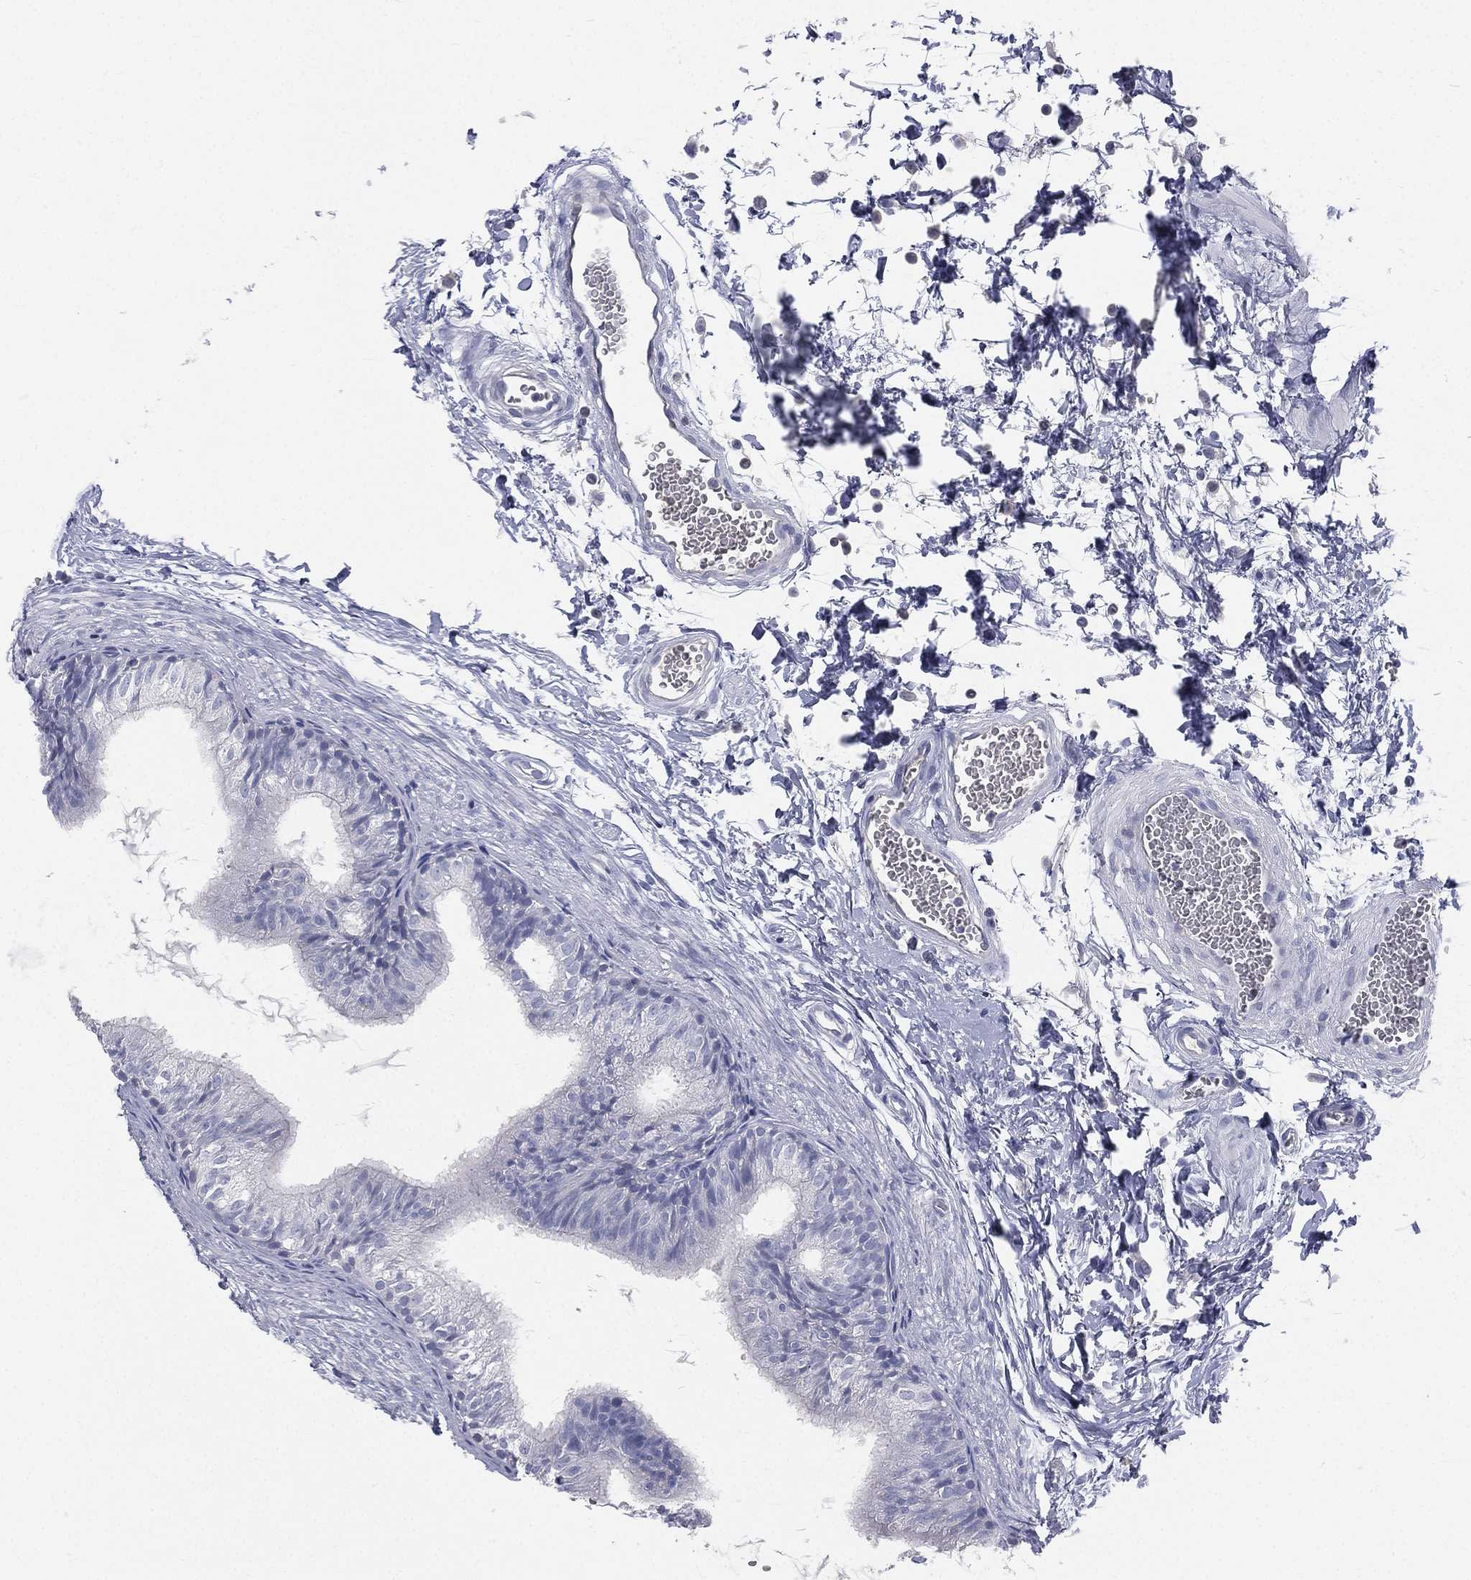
{"staining": {"intensity": "negative", "quantity": "none", "location": "none"}, "tissue": "epididymis", "cell_type": "Glandular cells", "image_type": "normal", "snomed": [{"axis": "morphology", "description": "Normal tissue, NOS"}, {"axis": "topography", "description": "Epididymis"}], "caption": "Immunohistochemical staining of normal epididymis exhibits no significant positivity in glandular cells. (DAB IHC visualized using brightfield microscopy, high magnification).", "gene": "CD3D", "patient": {"sex": "male", "age": 22}}